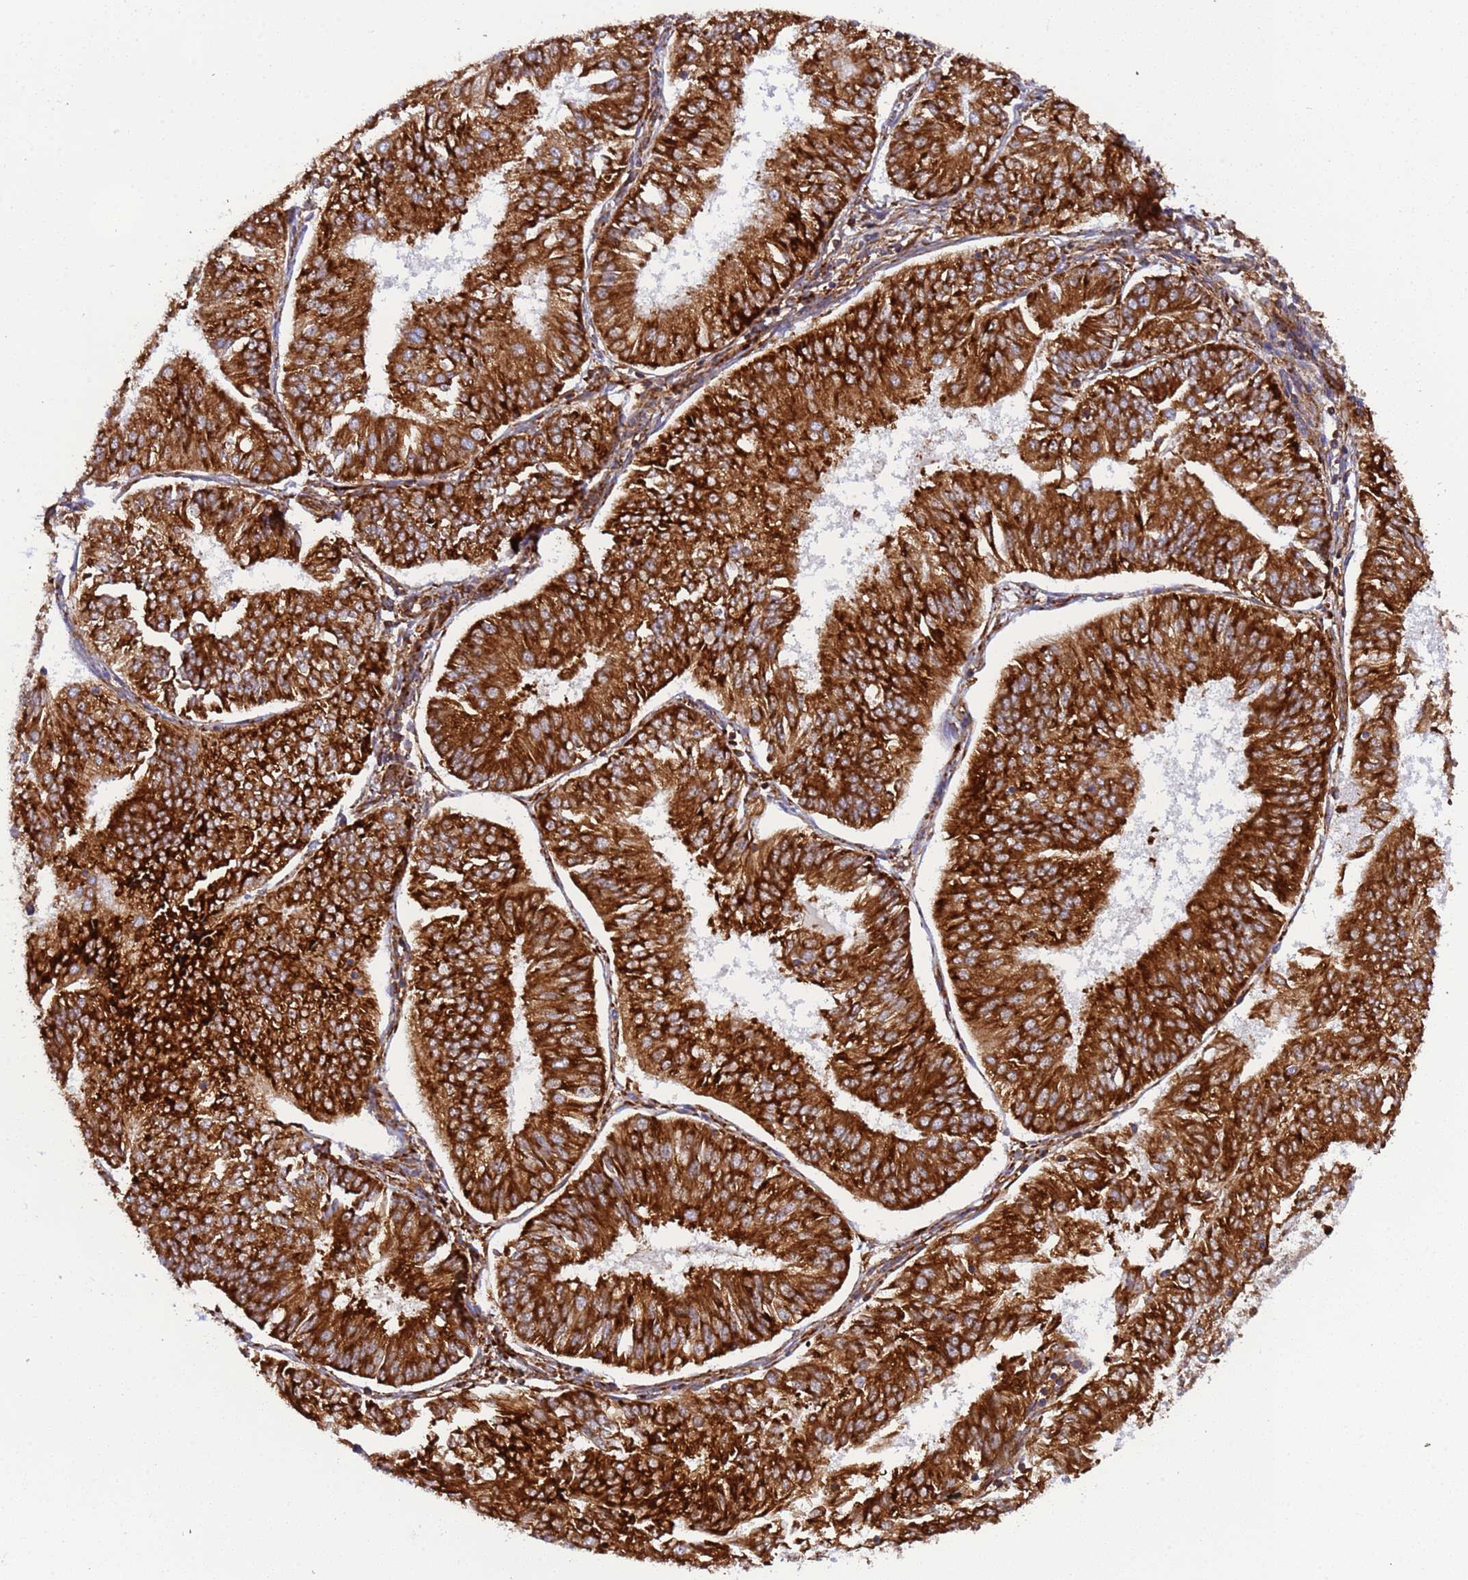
{"staining": {"intensity": "strong", "quantity": ">75%", "location": "cytoplasmic/membranous"}, "tissue": "endometrial cancer", "cell_type": "Tumor cells", "image_type": "cancer", "snomed": [{"axis": "morphology", "description": "Adenocarcinoma, NOS"}, {"axis": "topography", "description": "Endometrium"}], "caption": "The photomicrograph exhibits staining of endometrial cancer, revealing strong cytoplasmic/membranous protein expression (brown color) within tumor cells. The protein is stained brown, and the nuclei are stained in blue (DAB (3,3'-diaminobenzidine) IHC with brightfield microscopy, high magnification).", "gene": "RPL36", "patient": {"sex": "female", "age": 58}}